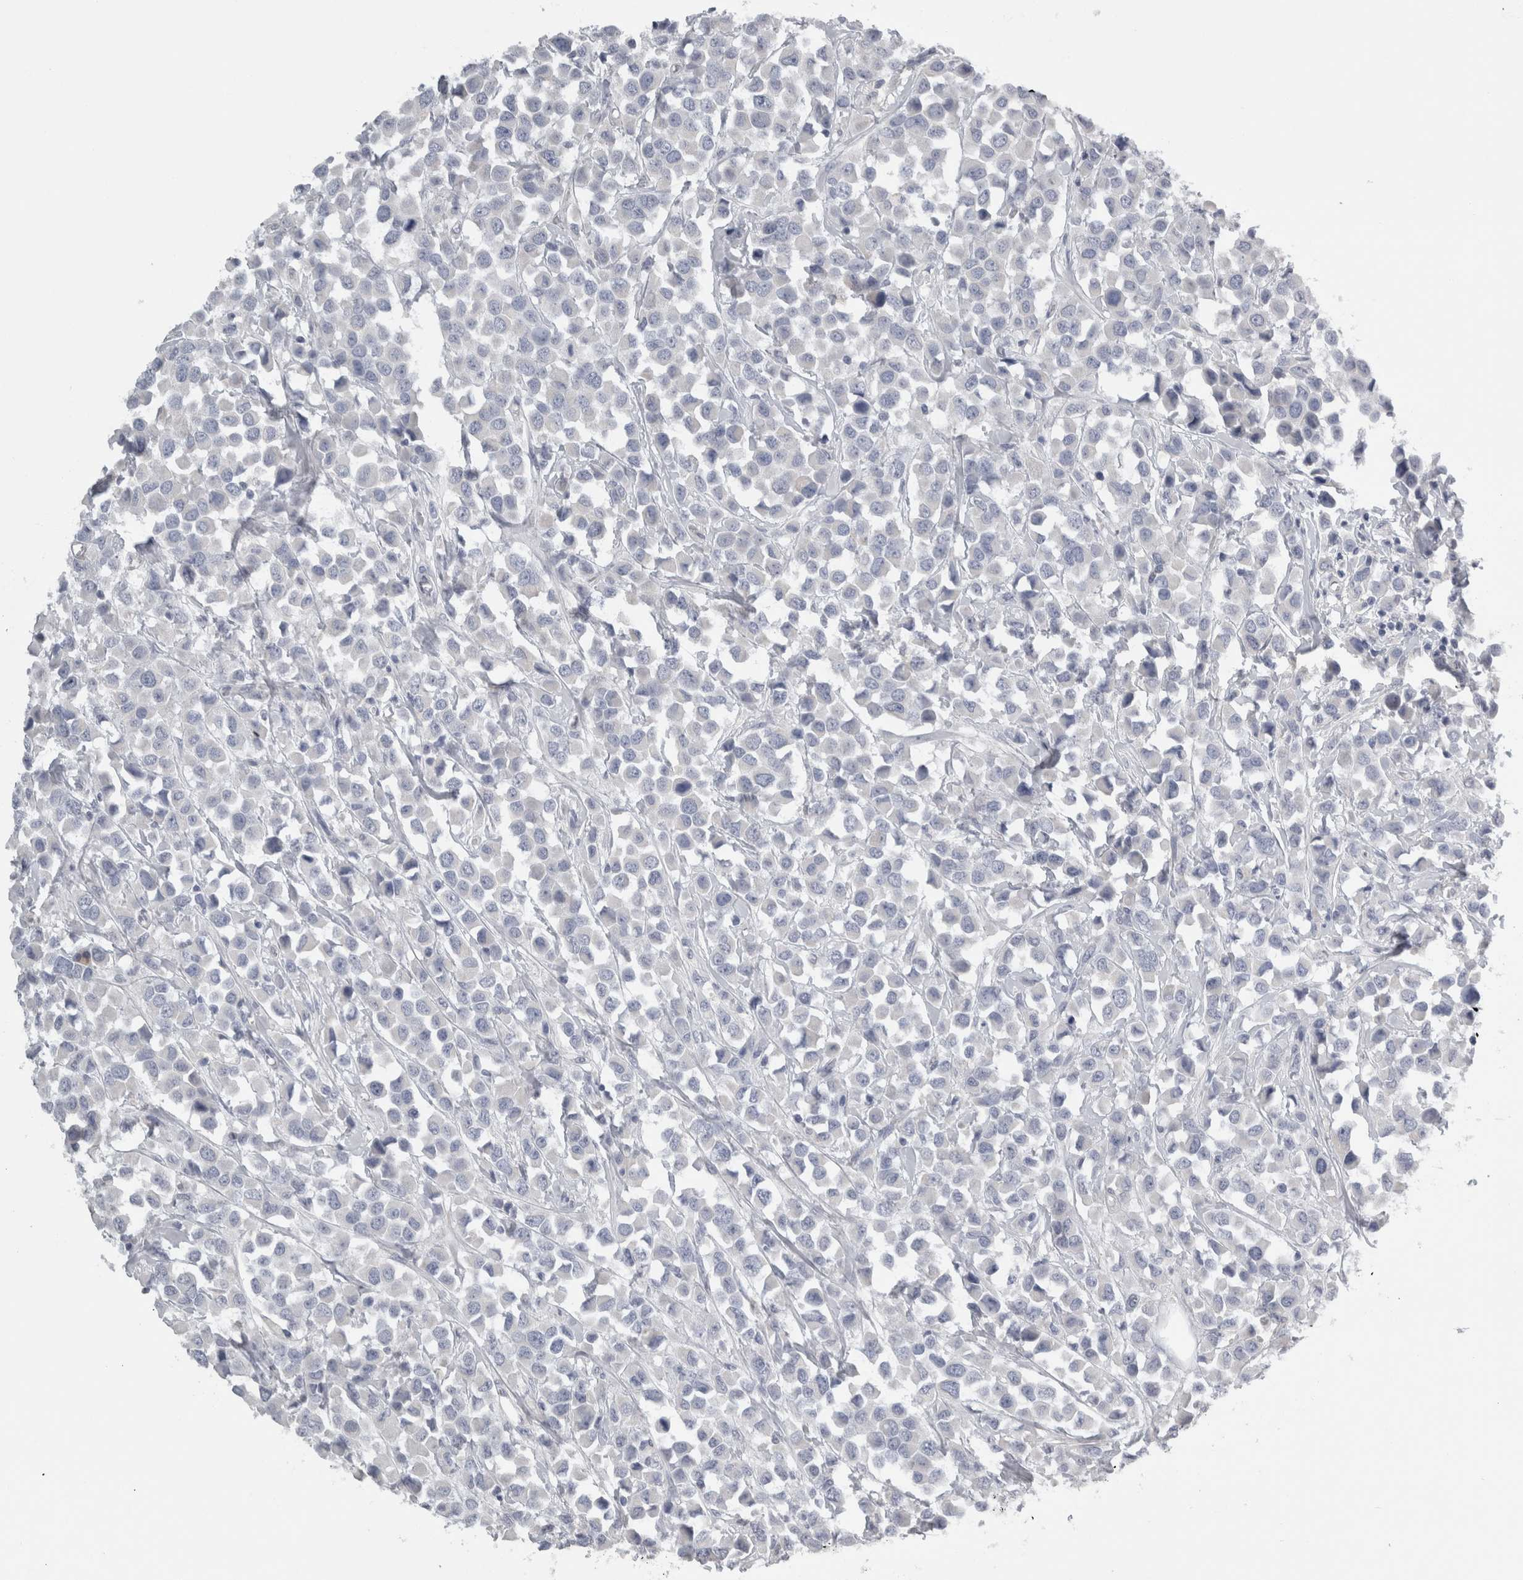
{"staining": {"intensity": "negative", "quantity": "none", "location": "none"}, "tissue": "breast cancer", "cell_type": "Tumor cells", "image_type": "cancer", "snomed": [{"axis": "morphology", "description": "Duct carcinoma"}, {"axis": "topography", "description": "Breast"}], "caption": "Tumor cells are negative for protein expression in human breast cancer (invasive ductal carcinoma). The staining is performed using DAB (3,3'-diaminobenzidine) brown chromogen with nuclei counter-stained in using hematoxylin.", "gene": "TCAP", "patient": {"sex": "female", "age": 61}}